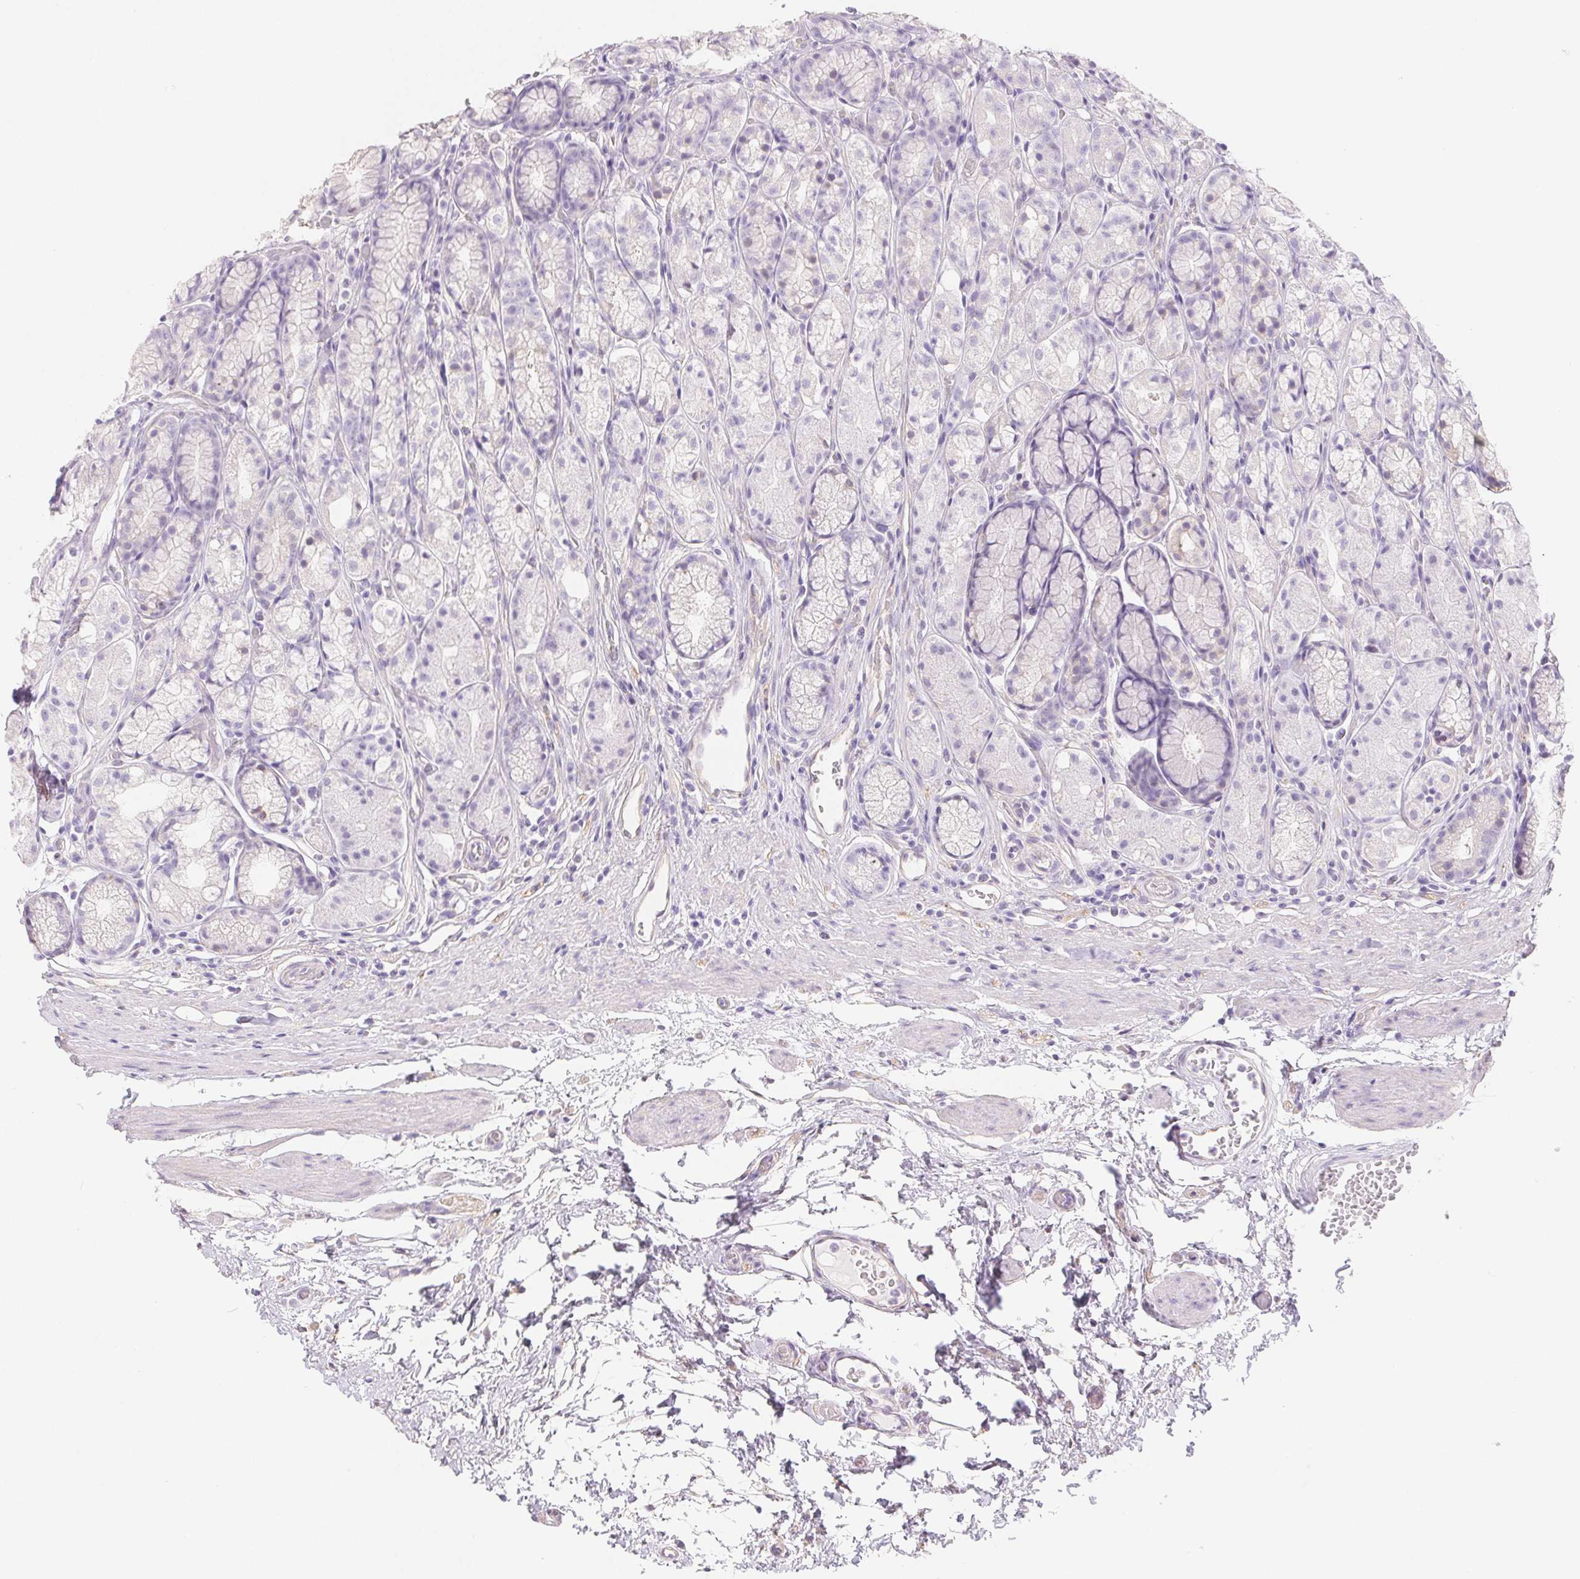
{"staining": {"intensity": "negative", "quantity": "none", "location": "none"}, "tissue": "stomach", "cell_type": "Glandular cells", "image_type": "normal", "snomed": [{"axis": "morphology", "description": "Normal tissue, NOS"}, {"axis": "topography", "description": "Smooth muscle"}, {"axis": "topography", "description": "Stomach"}], "caption": "IHC of unremarkable human stomach demonstrates no positivity in glandular cells.", "gene": "PNLIP", "patient": {"sex": "male", "age": 70}}